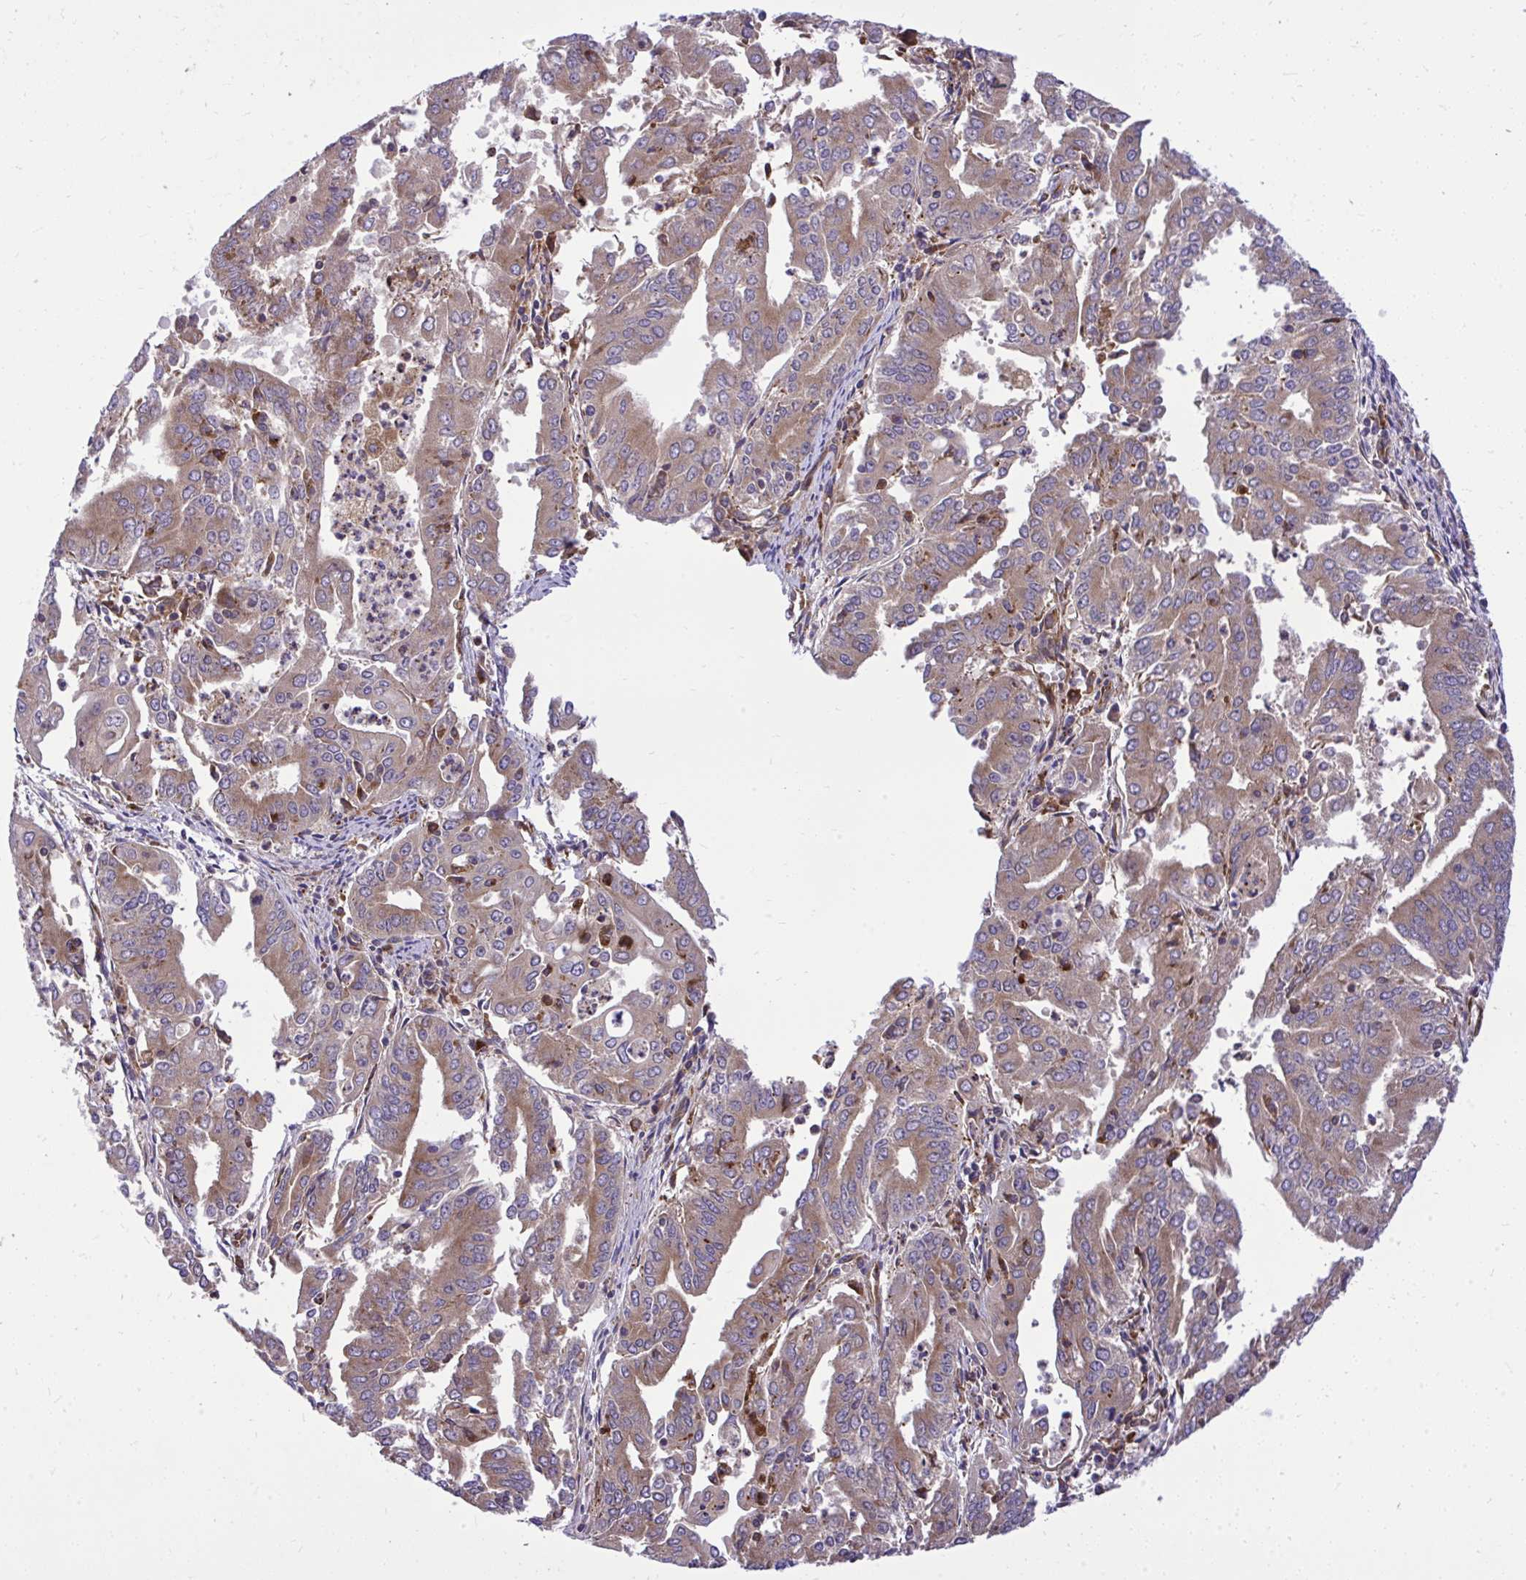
{"staining": {"intensity": "moderate", "quantity": ">75%", "location": "cytoplasmic/membranous"}, "tissue": "cervical cancer", "cell_type": "Tumor cells", "image_type": "cancer", "snomed": [{"axis": "morphology", "description": "Adenocarcinoma, NOS"}, {"axis": "topography", "description": "Cervix"}], "caption": "High-magnification brightfield microscopy of adenocarcinoma (cervical) stained with DAB (3,3'-diaminobenzidine) (brown) and counterstained with hematoxylin (blue). tumor cells exhibit moderate cytoplasmic/membranous expression is identified in approximately>75% of cells. (Stains: DAB (3,3'-diaminobenzidine) in brown, nuclei in blue, Microscopy: brightfield microscopy at high magnification).", "gene": "PAIP2", "patient": {"sex": "female", "age": 56}}